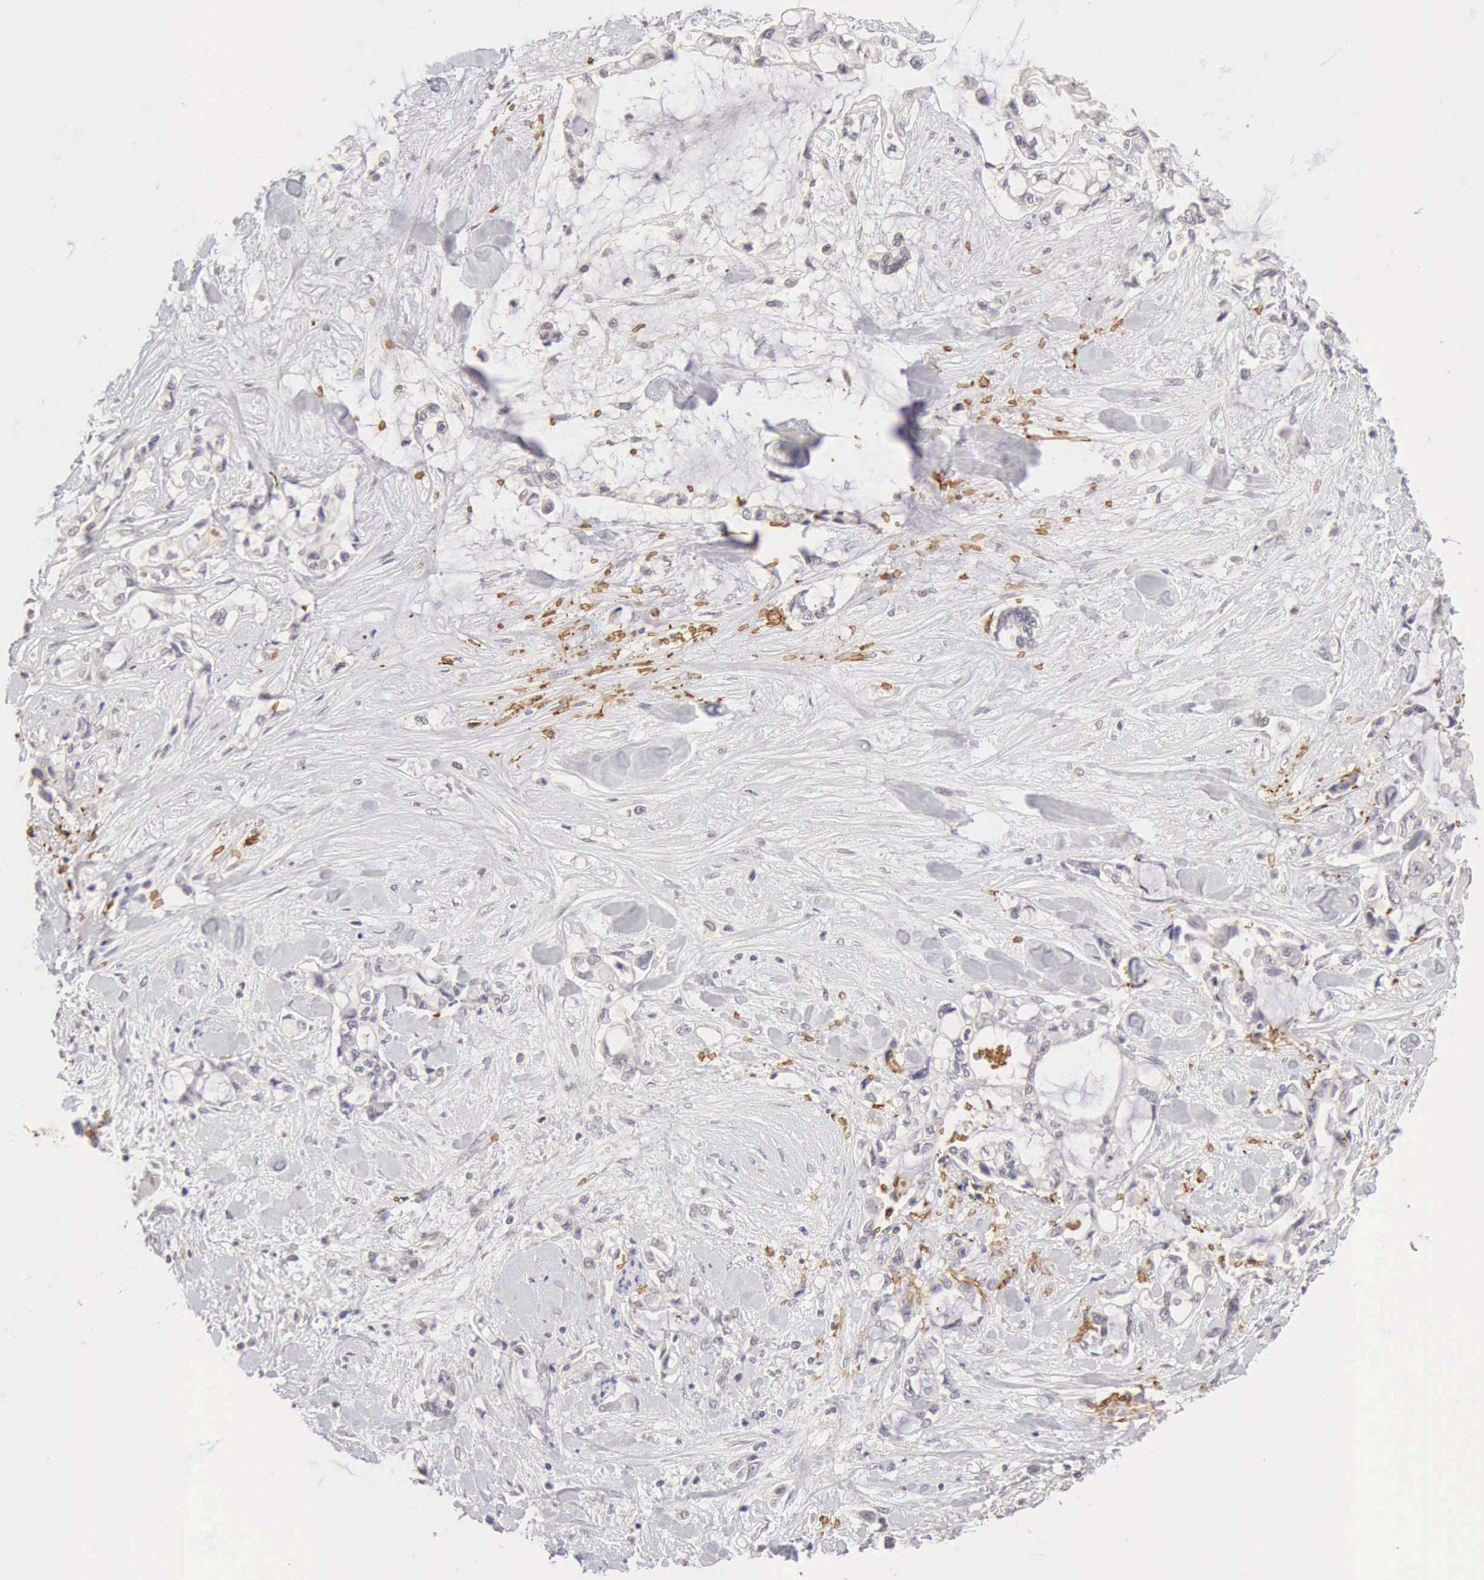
{"staining": {"intensity": "negative", "quantity": "none", "location": "none"}, "tissue": "pancreatic cancer", "cell_type": "Tumor cells", "image_type": "cancer", "snomed": [{"axis": "morphology", "description": "Adenocarcinoma, NOS"}, {"axis": "topography", "description": "Pancreas"}], "caption": "The immunohistochemistry (IHC) histopathology image has no significant expression in tumor cells of pancreatic cancer tissue.", "gene": "CFI", "patient": {"sex": "female", "age": 70}}